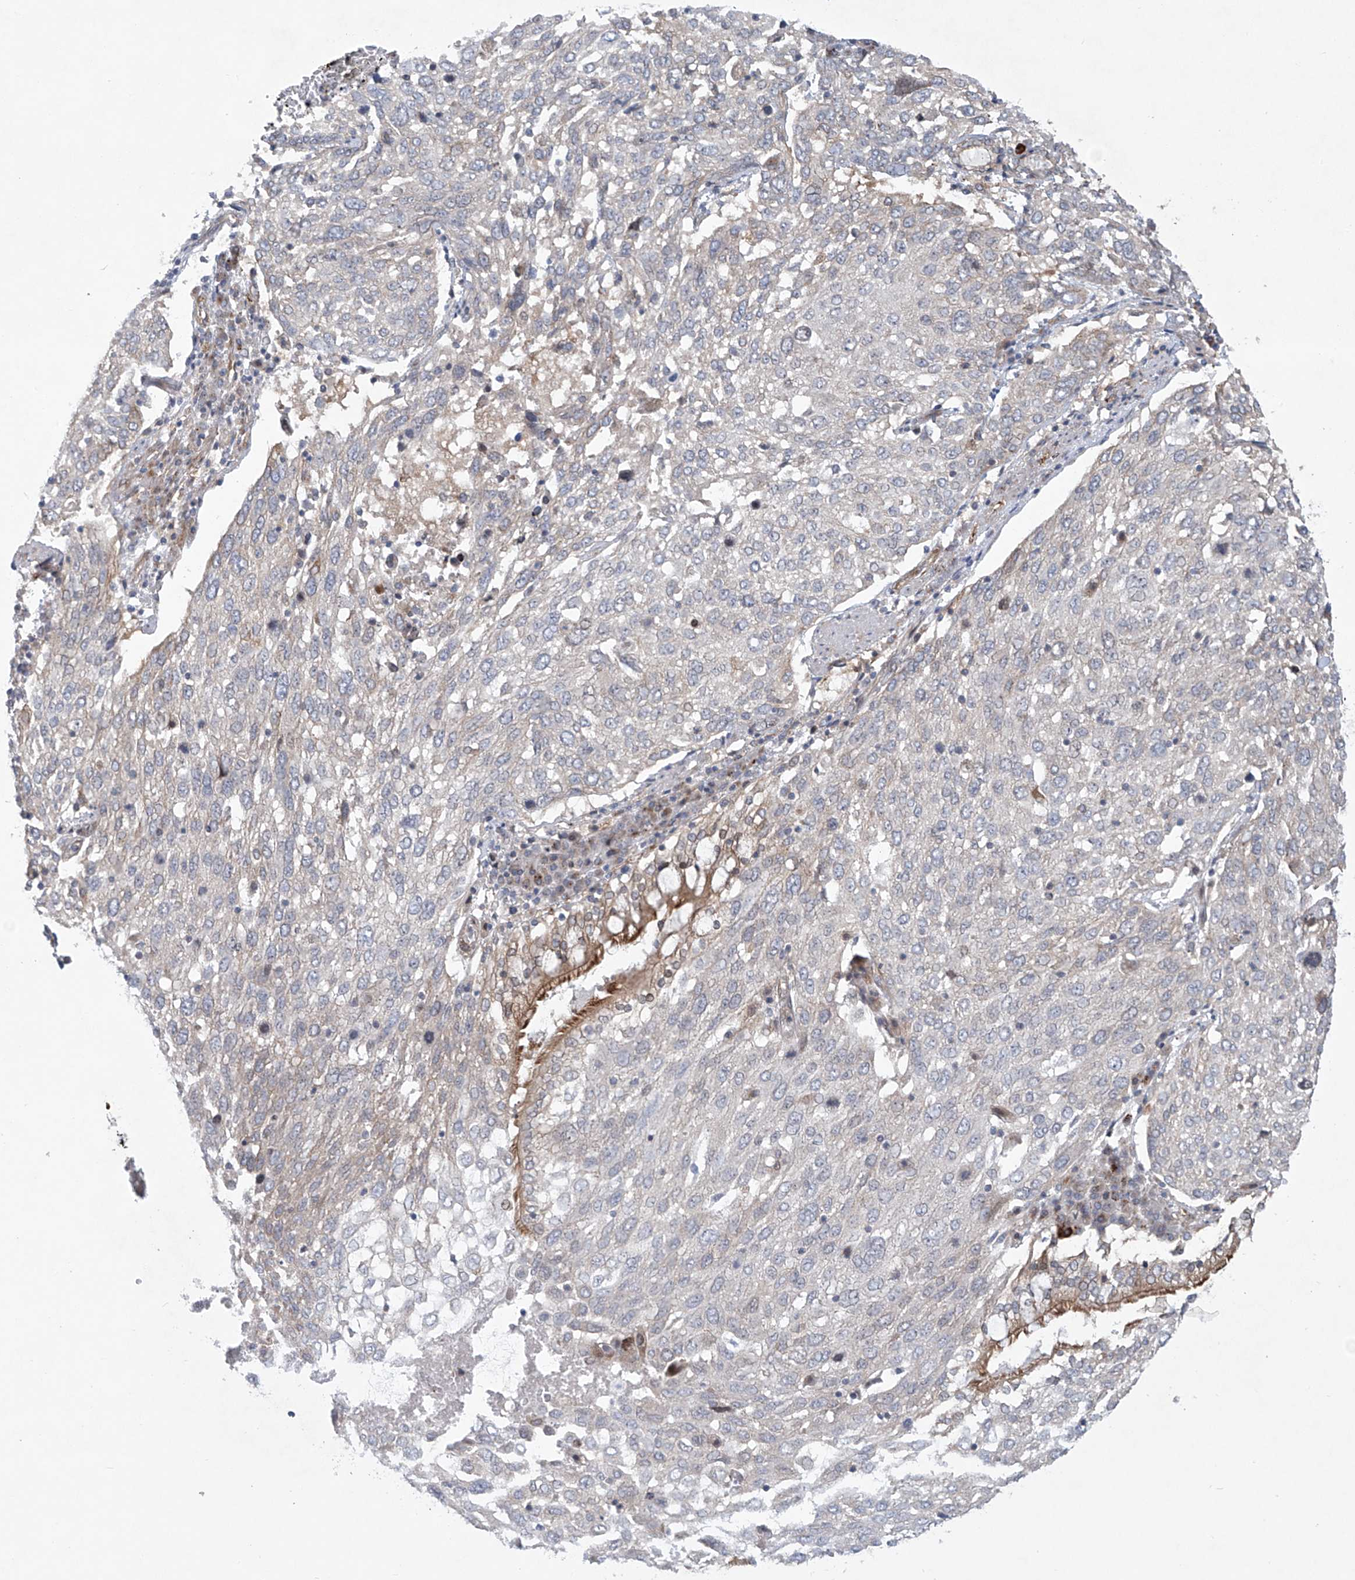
{"staining": {"intensity": "negative", "quantity": "none", "location": "none"}, "tissue": "lung cancer", "cell_type": "Tumor cells", "image_type": "cancer", "snomed": [{"axis": "morphology", "description": "Squamous cell carcinoma, NOS"}, {"axis": "topography", "description": "Lung"}], "caption": "Immunohistochemical staining of human lung cancer (squamous cell carcinoma) demonstrates no significant staining in tumor cells.", "gene": "KLC4", "patient": {"sex": "male", "age": 65}}